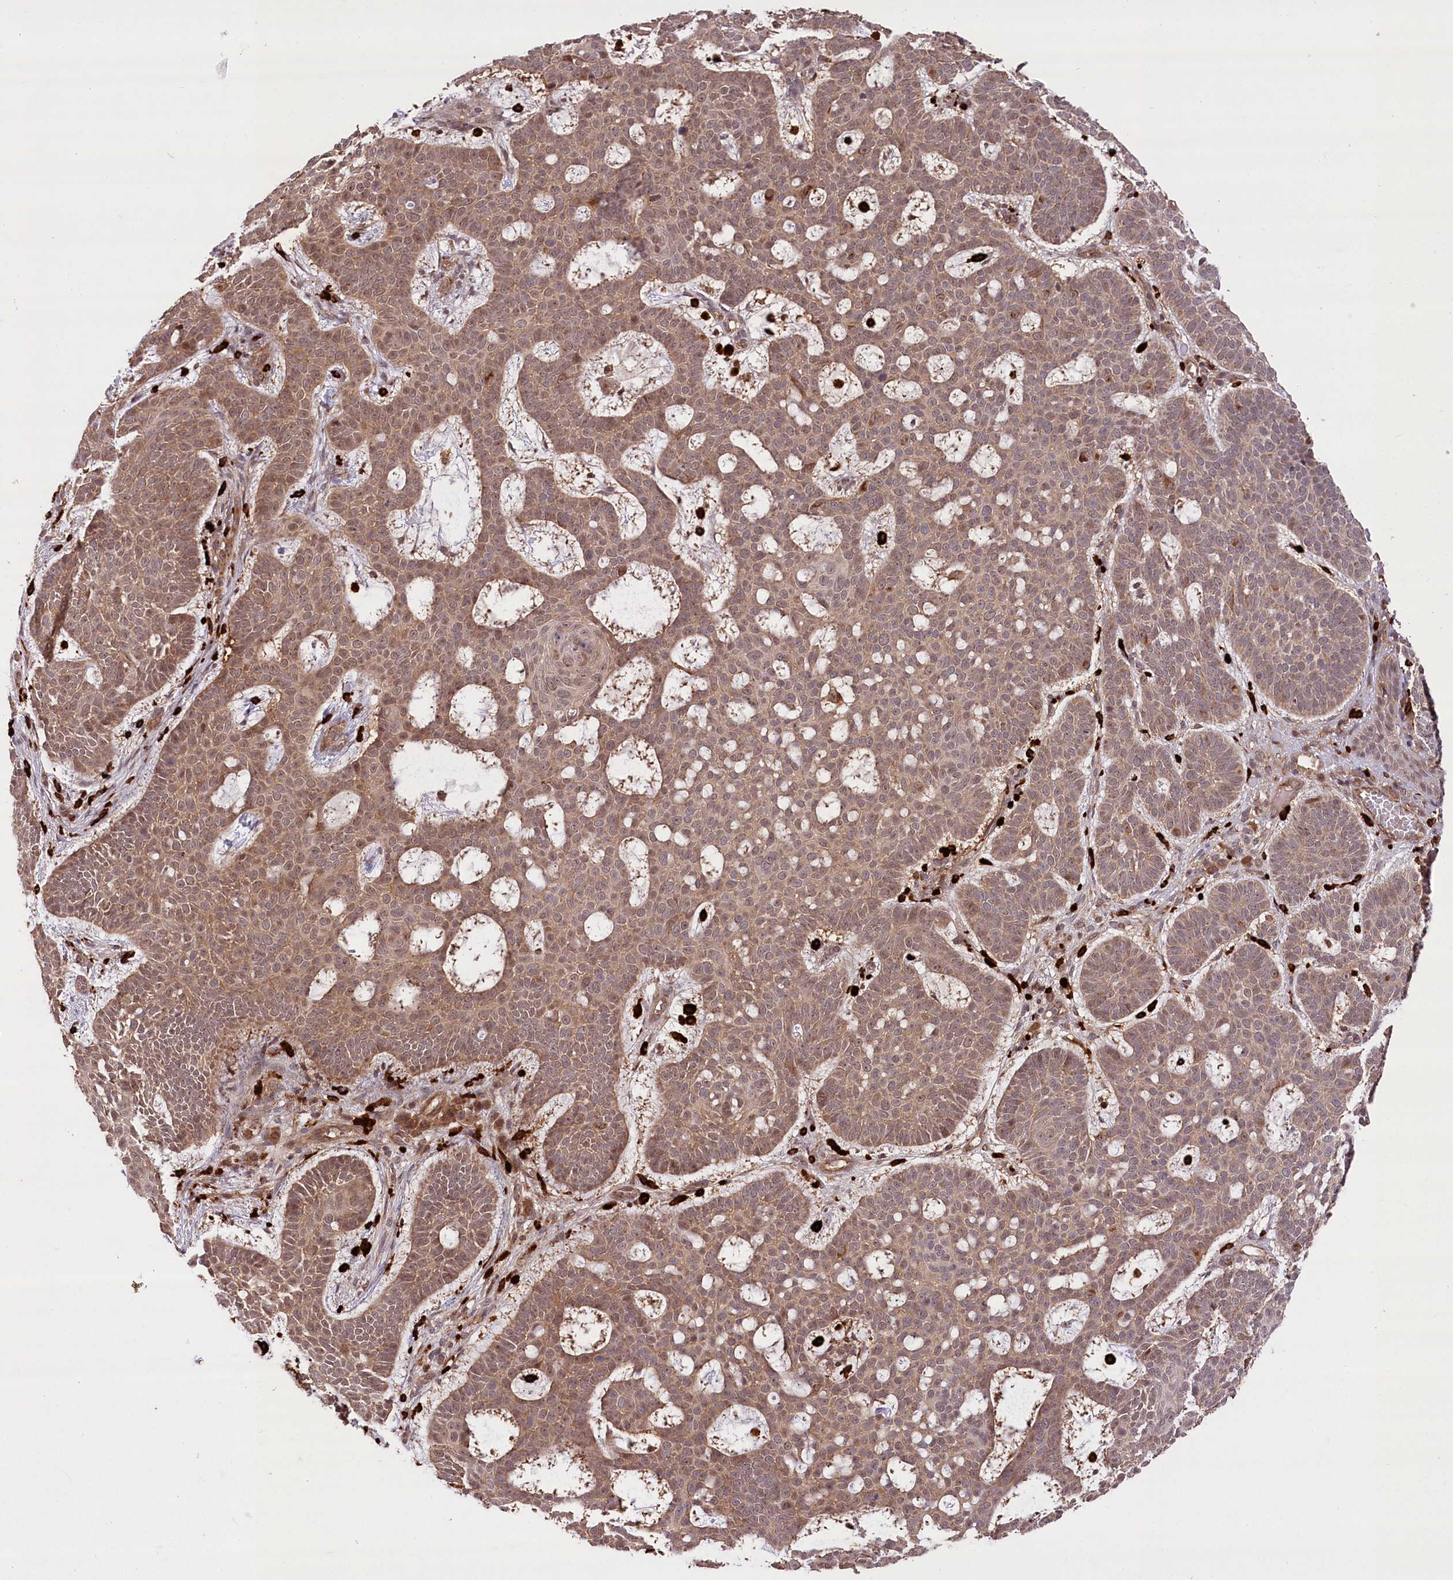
{"staining": {"intensity": "moderate", "quantity": ">75%", "location": "cytoplasmic/membranous,nuclear"}, "tissue": "skin cancer", "cell_type": "Tumor cells", "image_type": "cancer", "snomed": [{"axis": "morphology", "description": "Basal cell carcinoma"}, {"axis": "topography", "description": "Skin"}], "caption": "This micrograph demonstrates basal cell carcinoma (skin) stained with immunohistochemistry to label a protein in brown. The cytoplasmic/membranous and nuclear of tumor cells show moderate positivity for the protein. Nuclei are counter-stained blue.", "gene": "CARD19", "patient": {"sex": "male", "age": 85}}